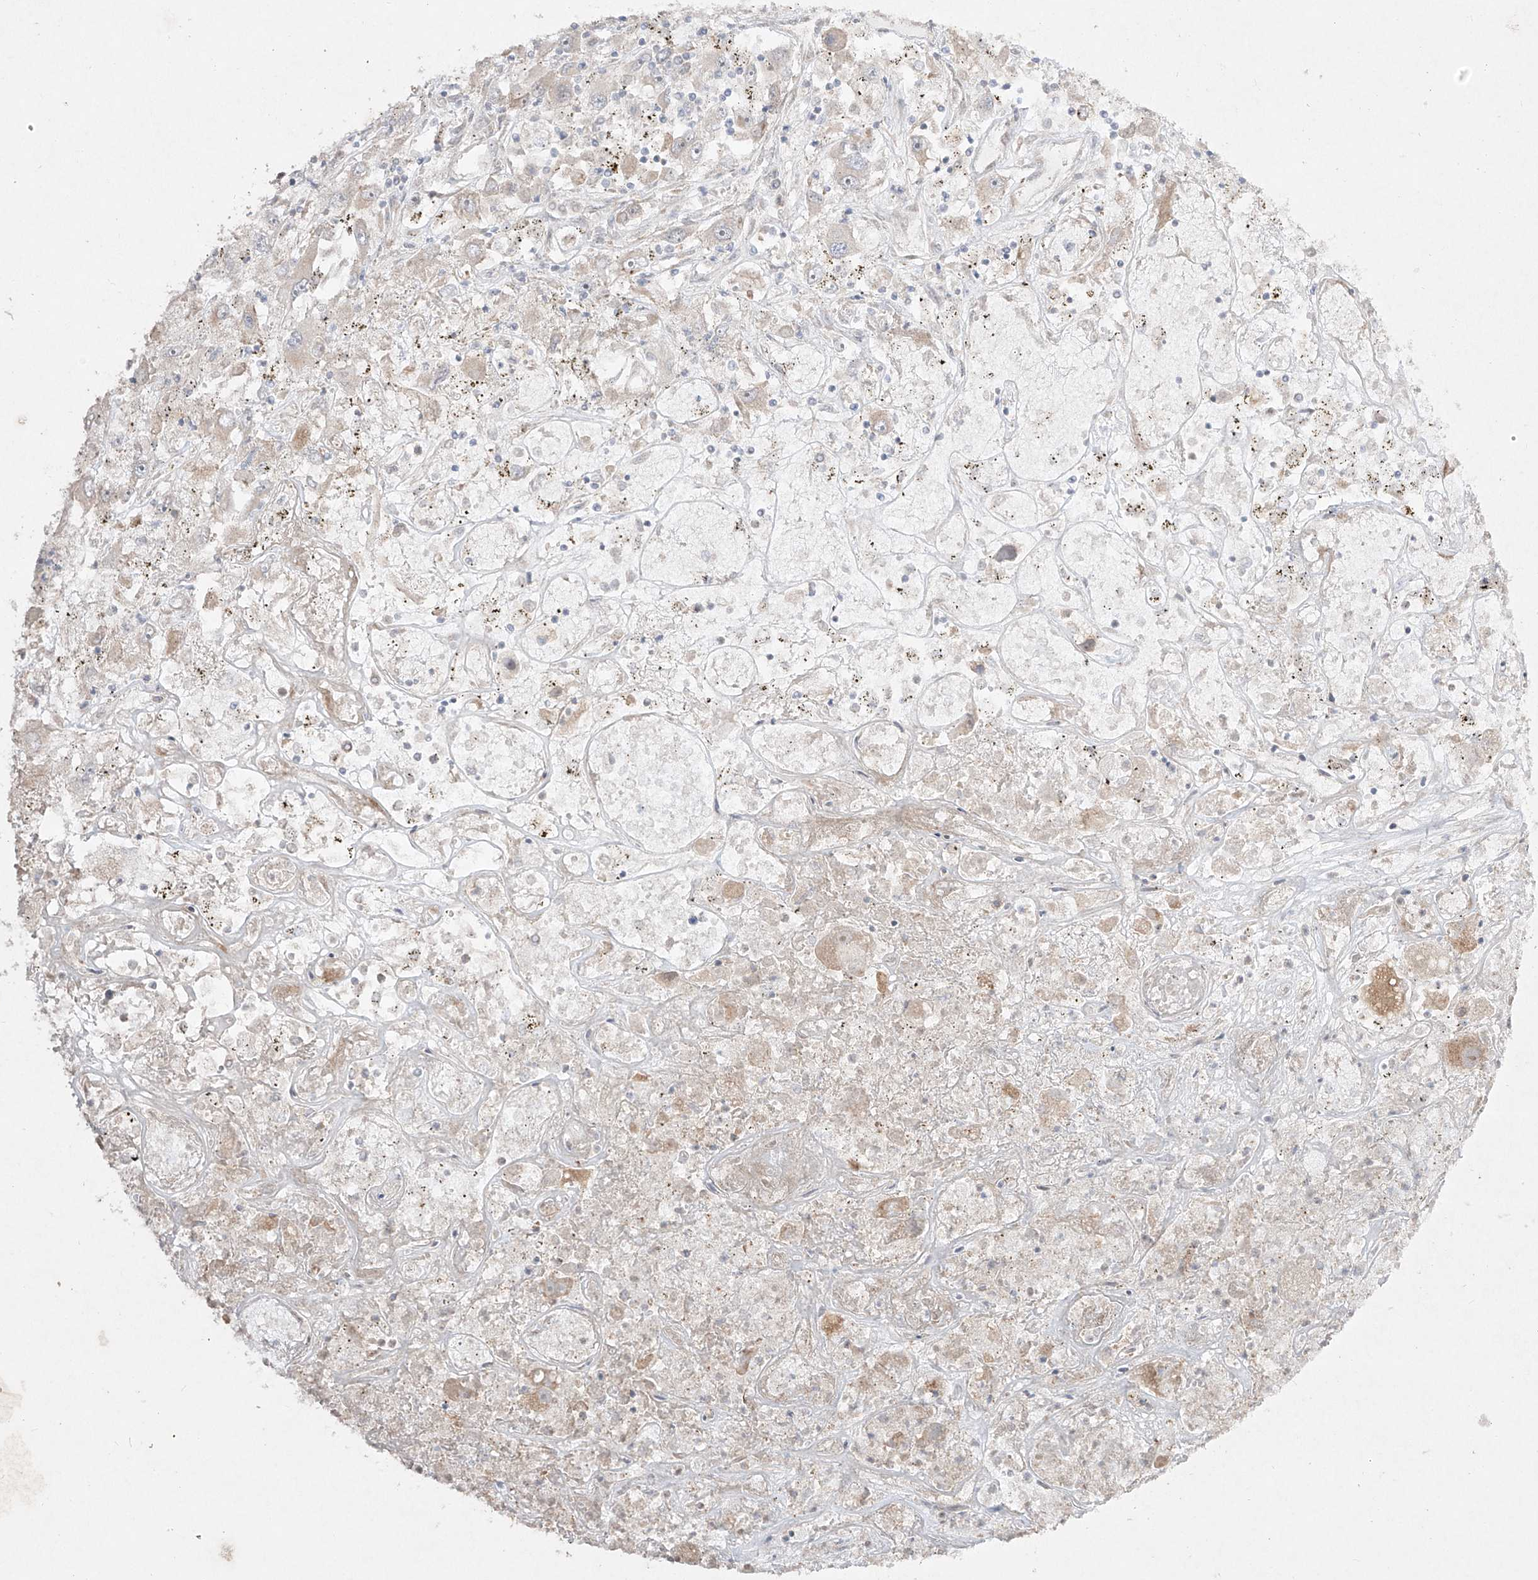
{"staining": {"intensity": "weak", "quantity": "<25%", "location": "cytoplasmic/membranous"}, "tissue": "renal cancer", "cell_type": "Tumor cells", "image_type": "cancer", "snomed": [{"axis": "morphology", "description": "Adenocarcinoma, NOS"}, {"axis": "topography", "description": "Kidney"}], "caption": "Immunohistochemical staining of human renal cancer exhibits no significant positivity in tumor cells.", "gene": "KDM1B", "patient": {"sex": "female", "age": 52}}